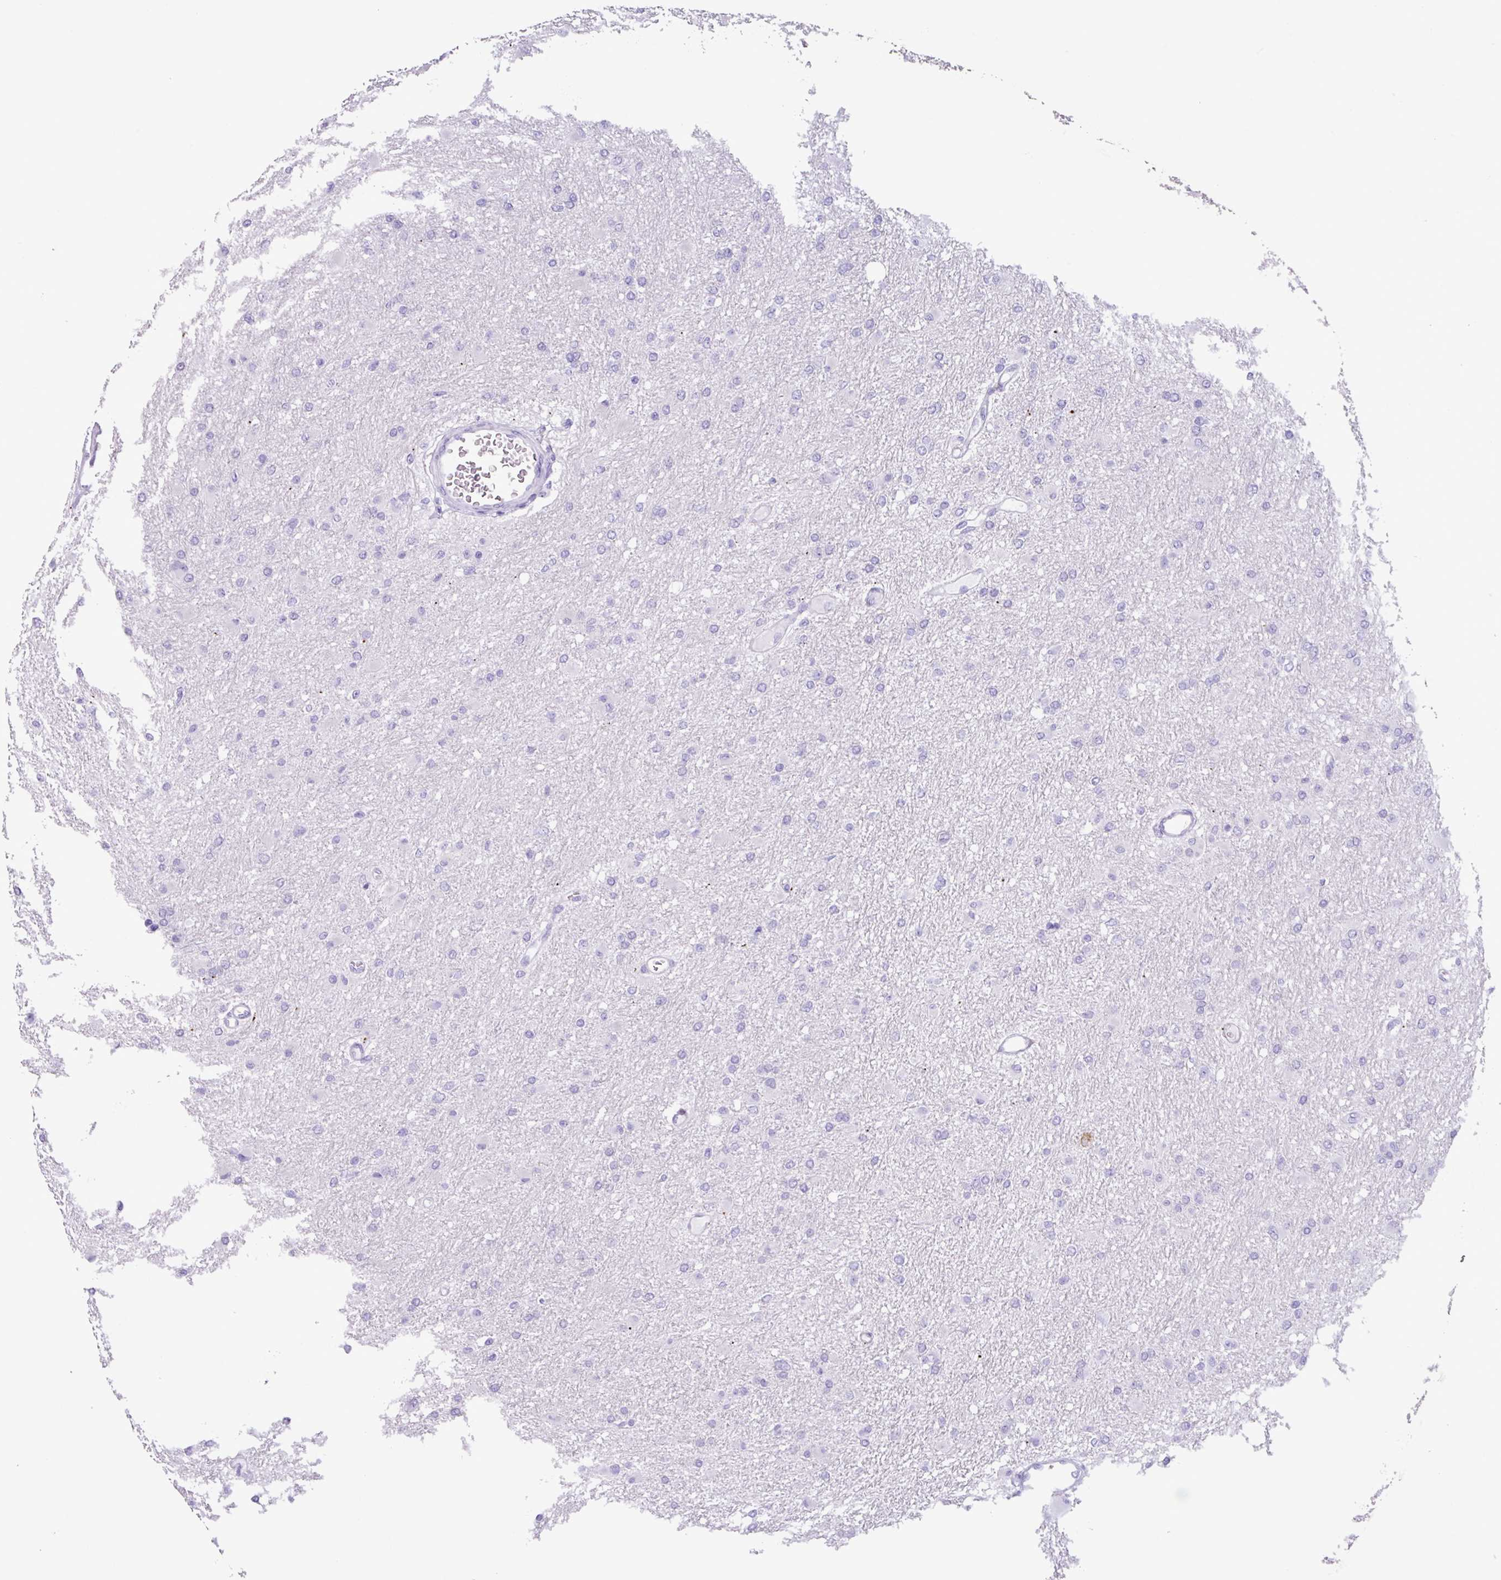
{"staining": {"intensity": "negative", "quantity": "none", "location": "none"}, "tissue": "glioma", "cell_type": "Tumor cells", "image_type": "cancer", "snomed": [{"axis": "morphology", "description": "Glioma, malignant, High grade"}, {"axis": "topography", "description": "Cerebral cortex"}], "caption": "DAB (3,3'-diaminobenzidine) immunohistochemical staining of glioma exhibits no significant staining in tumor cells.", "gene": "AGO3", "patient": {"sex": "female", "age": 36}}